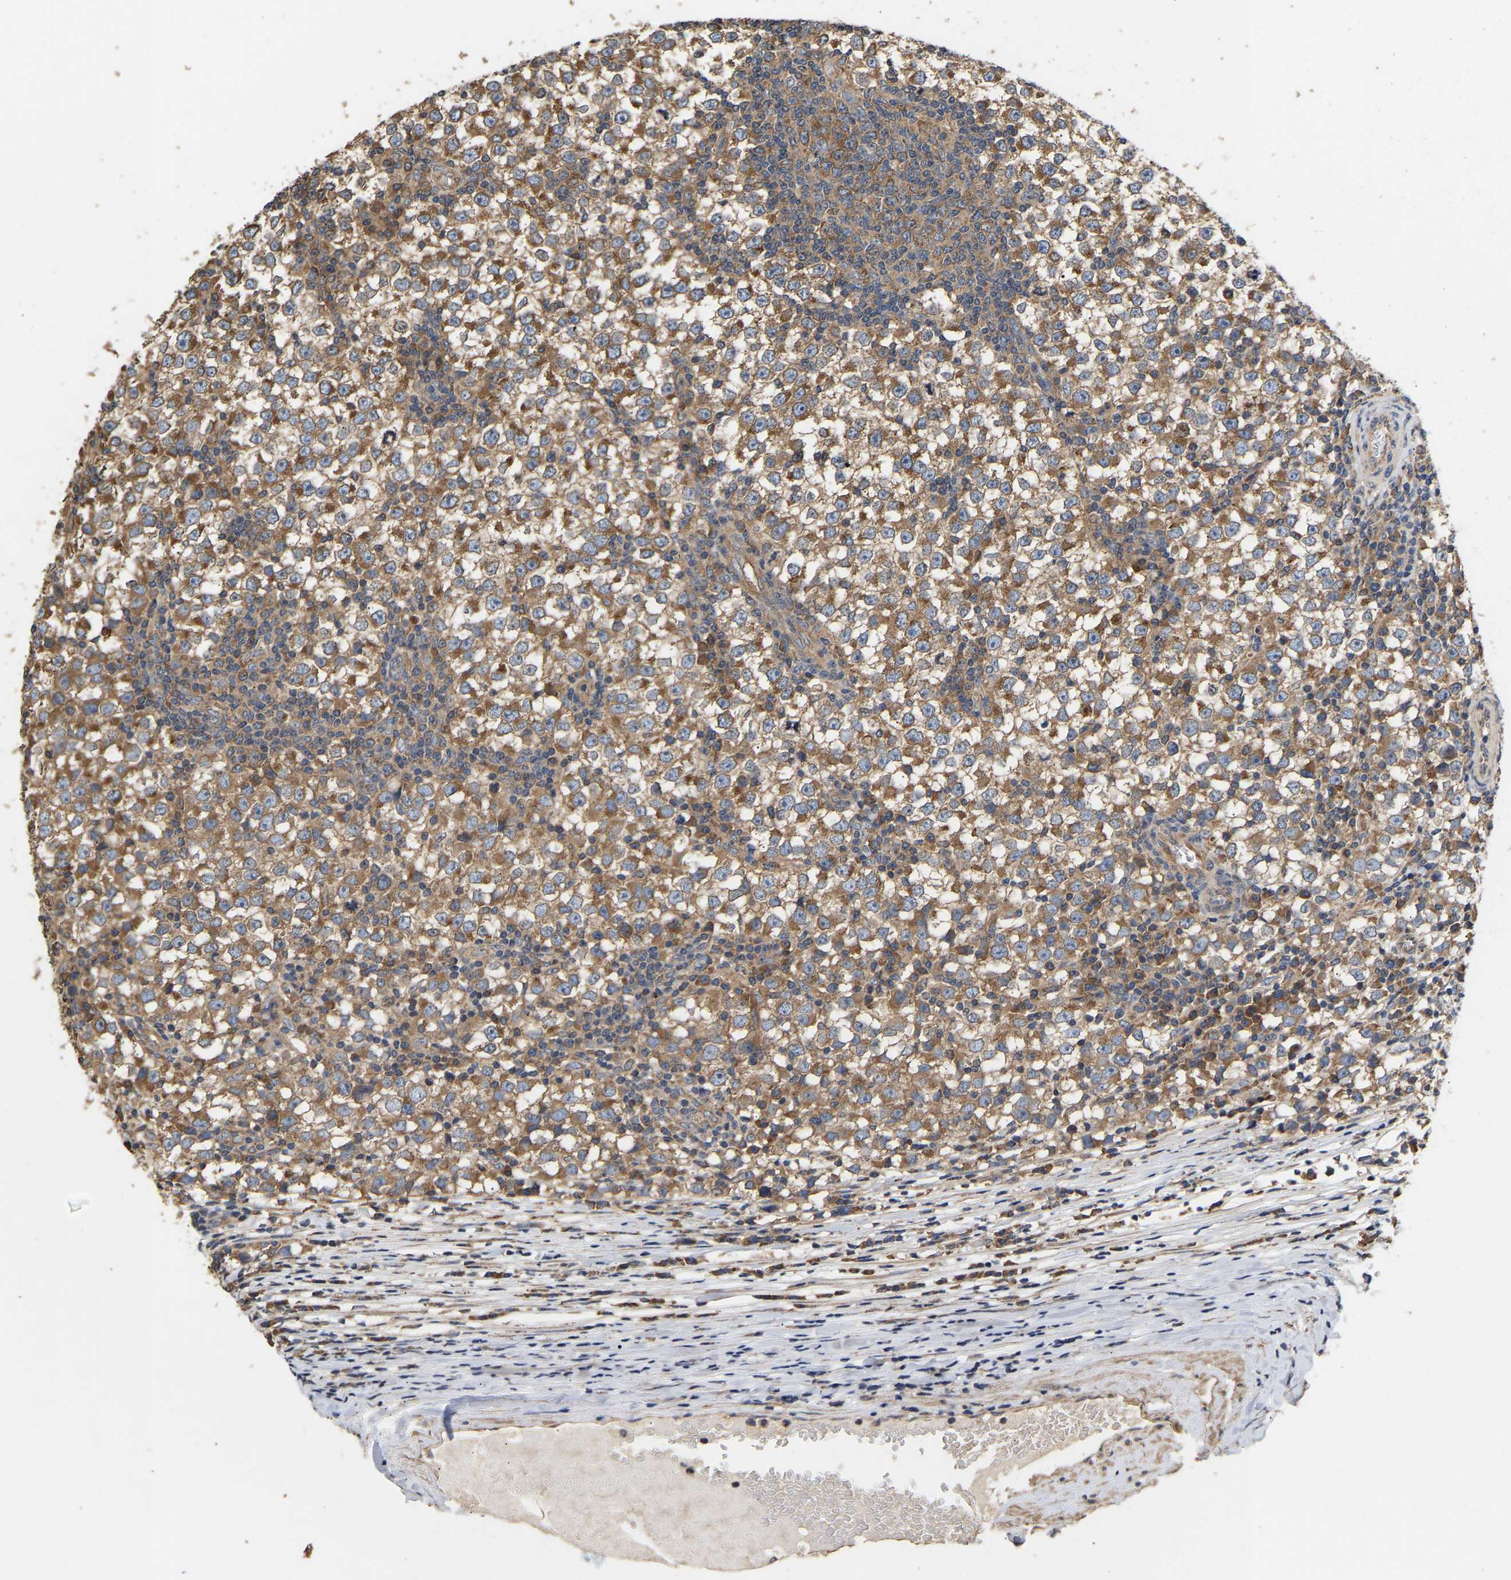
{"staining": {"intensity": "moderate", "quantity": ">75%", "location": "cytoplasmic/membranous"}, "tissue": "testis cancer", "cell_type": "Tumor cells", "image_type": "cancer", "snomed": [{"axis": "morphology", "description": "Seminoma, NOS"}, {"axis": "topography", "description": "Testis"}], "caption": "Testis seminoma stained with IHC reveals moderate cytoplasmic/membranous staining in about >75% of tumor cells. The protein of interest is stained brown, and the nuclei are stained in blue (DAB (3,3'-diaminobenzidine) IHC with brightfield microscopy, high magnification).", "gene": "AIMP2", "patient": {"sex": "male", "age": 65}}